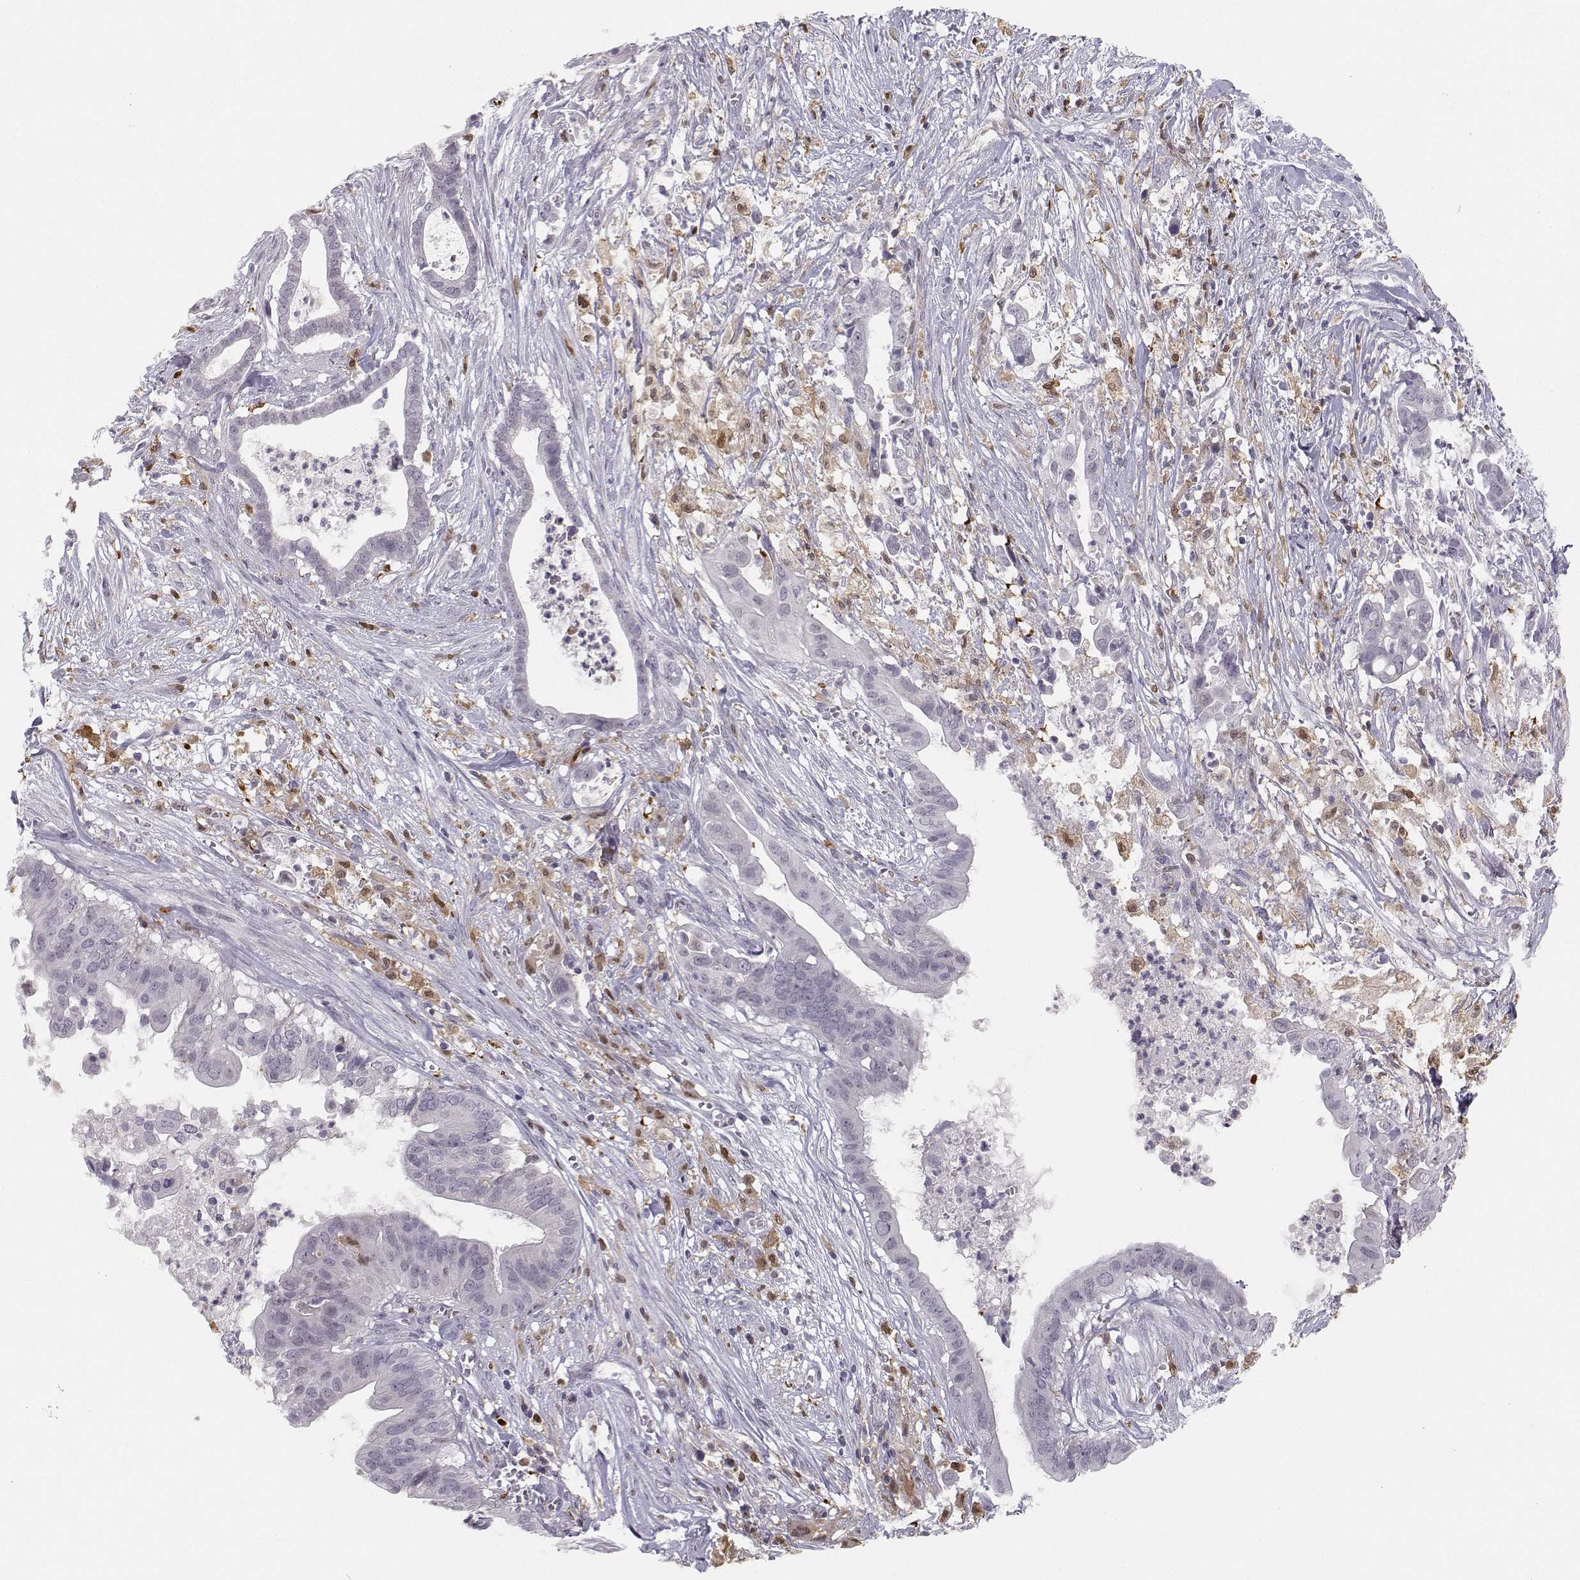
{"staining": {"intensity": "negative", "quantity": "none", "location": "none"}, "tissue": "pancreatic cancer", "cell_type": "Tumor cells", "image_type": "cancer", "snomed": [{"axis": "morphology", "description": "Adenocarcinoma, NOS"}, {"axis": "topography", "description": "Pancreas"}], "caption": "DAB (3,3'-diaminobenzidine) immunohistochemical staining of human pancreatic adenocarcinoma exhibits no significant positivity in tumor cells.", "gene": "HTR7", "patient": {"sex": "male", "age": 61}}